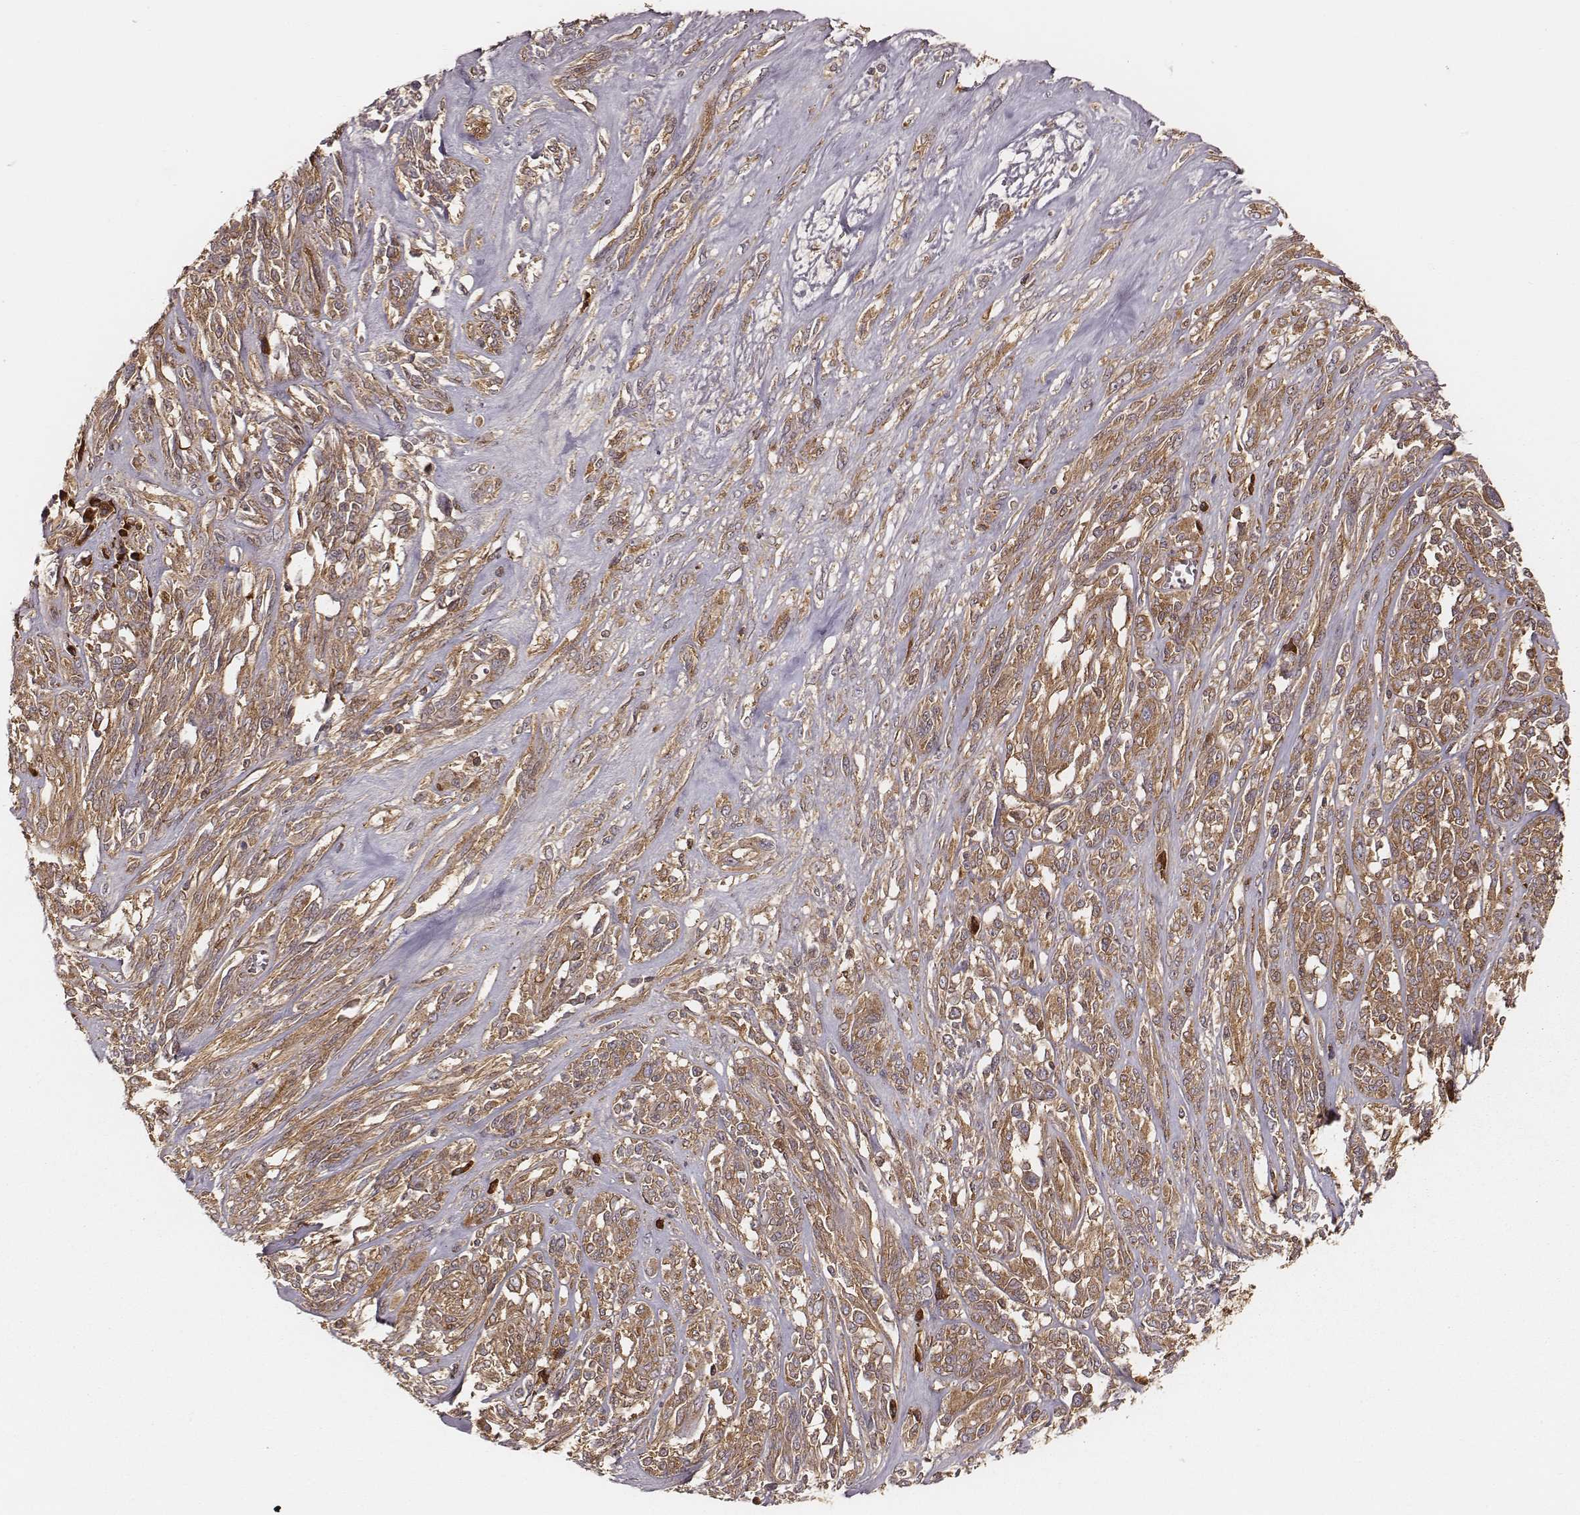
{"staining": {"intensity": "moderate", "quantity": ">75%", "location": "cytoplasmic/membranous"}, "tissue": "melanoma", "cell_type": "Tumor cells", "image_type": "cancer", "snomed": [{"axis": "morphology", "description": "Malignant melanoma, NOS"}, {"axis": "topography", "description": "Skin"}], "caption": "Immunohistochemistry (IHC) (DAB) staining of melanoma reveals moderate cytoplasmic/membranous protein positivity in approximately >75% of tumor cells. The staining was performed using DAB (3,3'-diaminobenzidine) to visualize the protein expression in brown, while the nuclei were stained in blue with hematoxylin (Magnification: 20x).", "gene": "CARS1", "patient": {"sex": "female", "age": 91}}